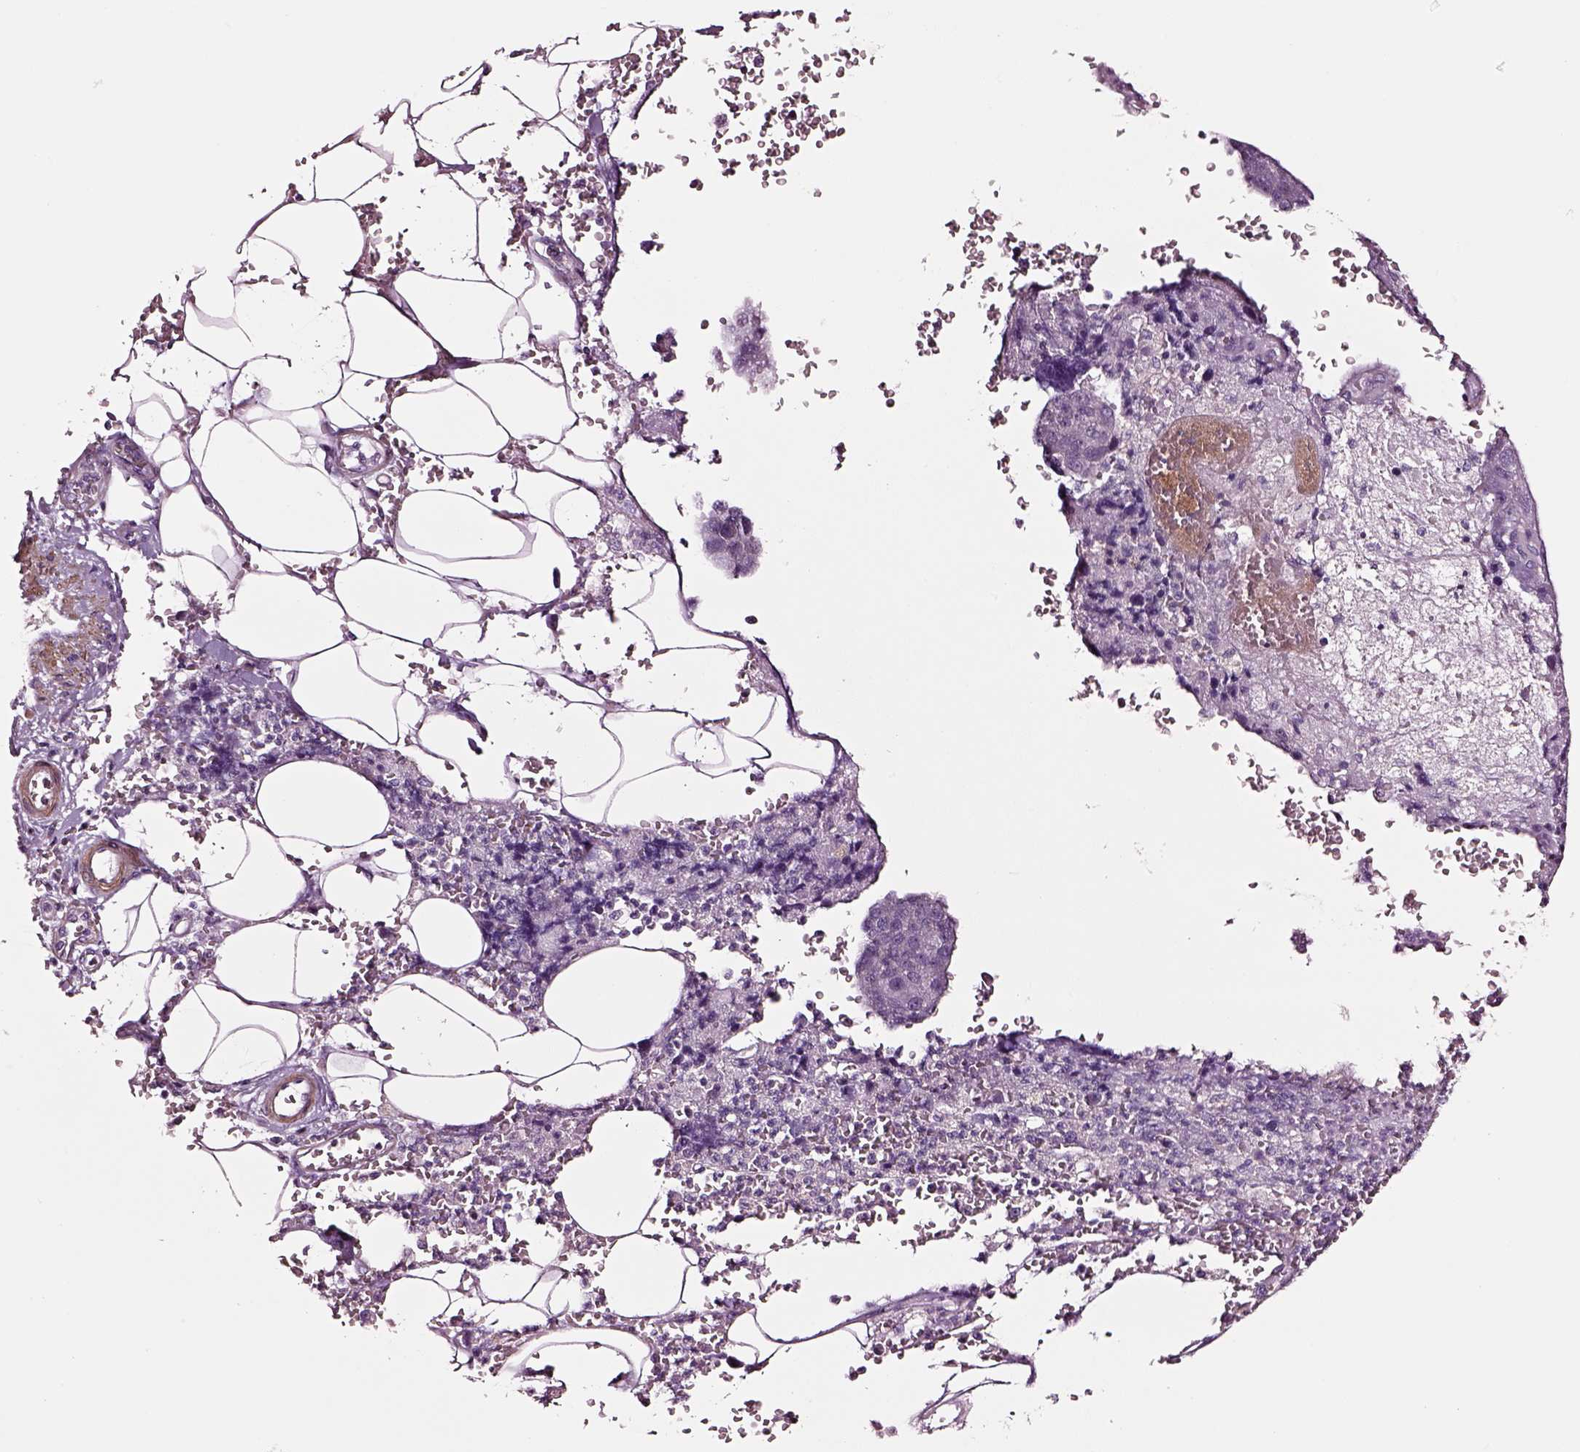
{"staining": {"intensity": "negative", "quantity": "none", "location": "none"}, "tissue": "pancreatic cancer", "cell_type": "Tumor cells", "image_type": "cancer", "snomed": [{"axis": "morphology", "description": "Adenocarcinoma, NOS"}, {"axis": "topography", "description": "Pancreas"}], "caption": "High magnification brightfield microscopy of pancreatic cancer (adenocarcinoma) stained with DAB (brown) and counterstained with hematoxylin (blue): tumor cells show no significant staining. (IHC, brightfield microscopy, high magnification).", "gene": "SOX10", "patient": {"sex": "female", "age": 61}}